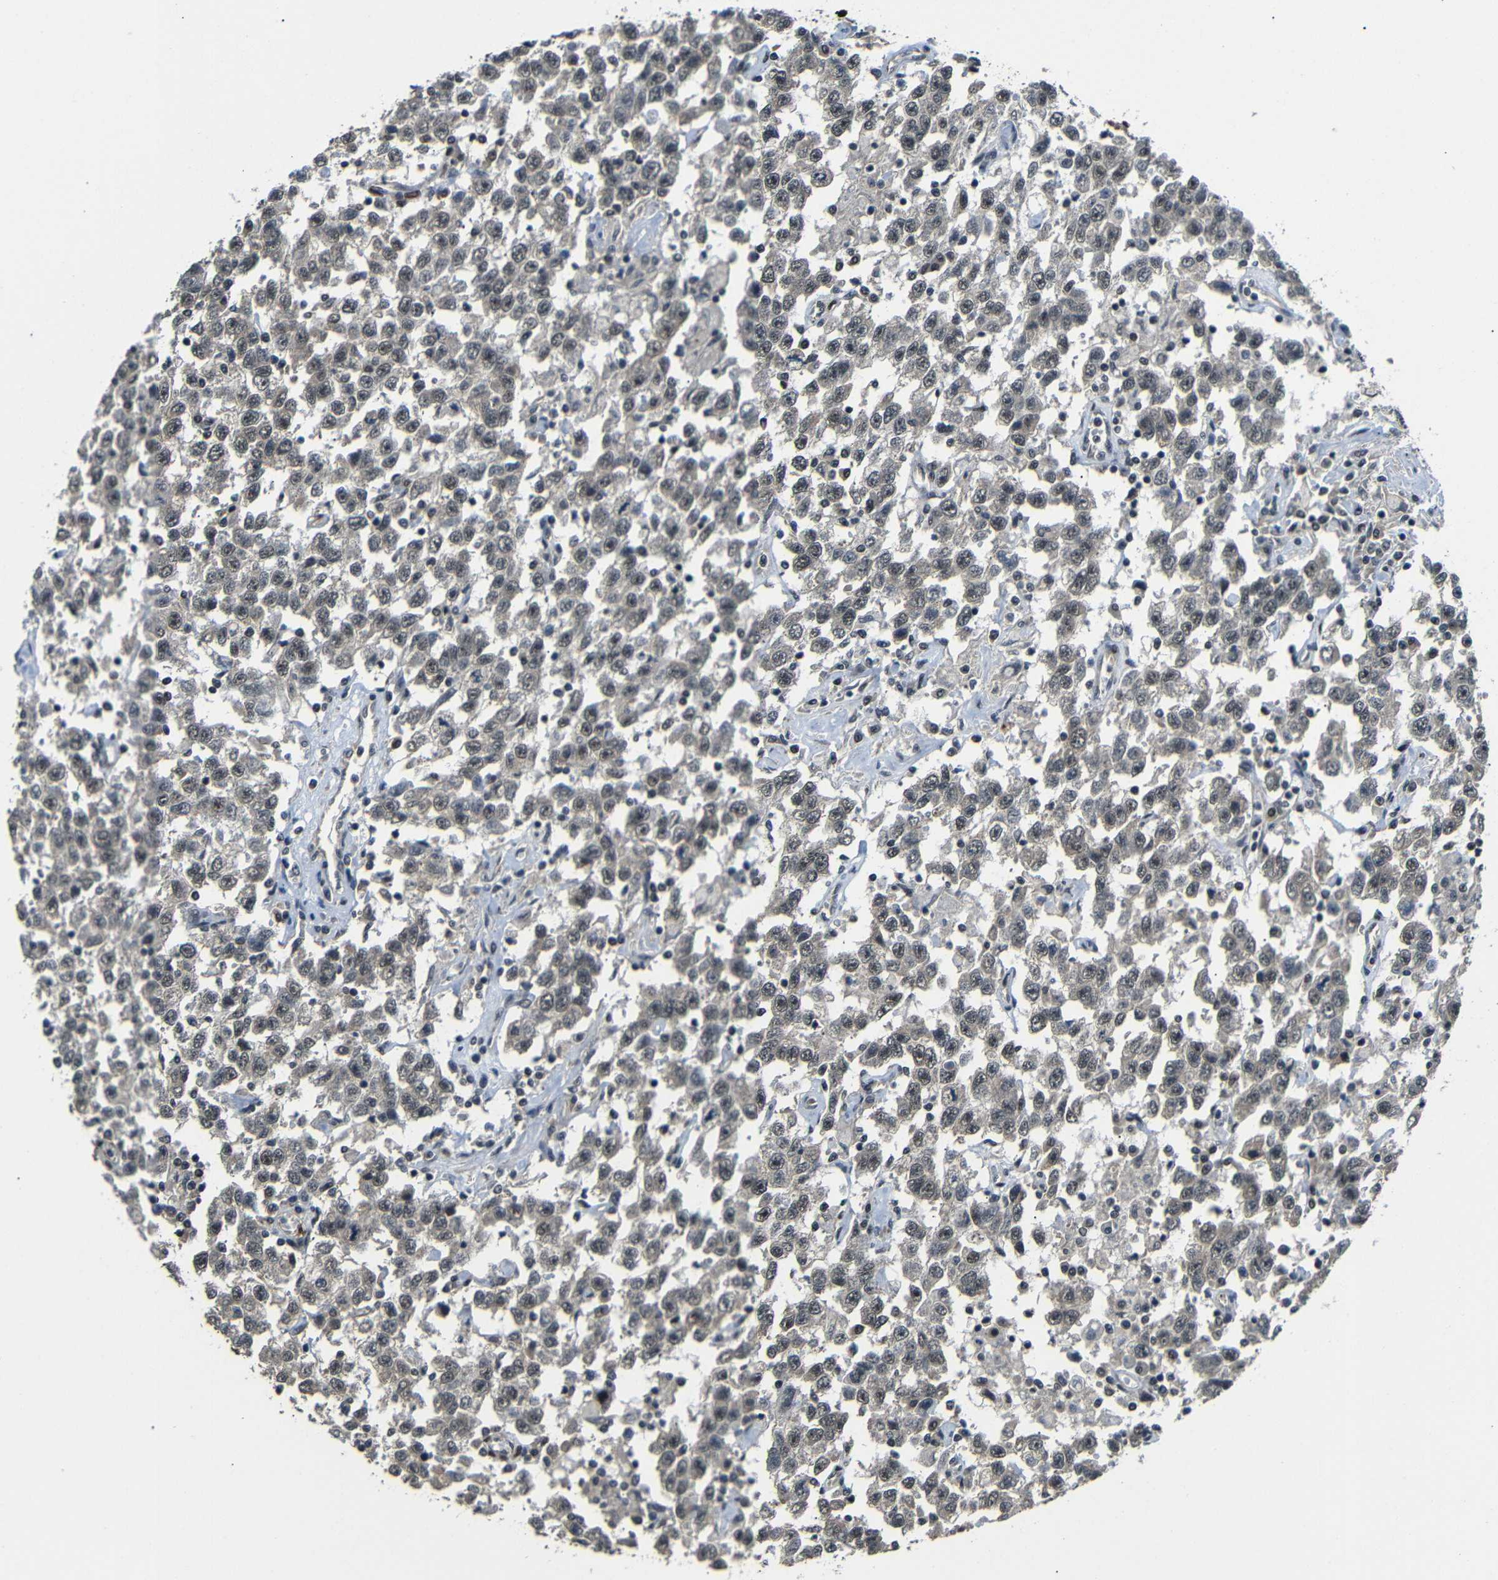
{"staining": {"intensity": "moderate", "quantity": ">75%", "location": "cytoplasmic/membranous,nuclear"}, "tissue": "testis cancer", "cell_type": "Tumor cells", "image_type": "cancer", "snomed": [{"axis": "morphology", "description": "Seminoma, NOS"}, {"axis": "topography", "description": "Testis"}], "caption": "Protein staining of testis cancer tissue shows moderate cytoplasmic/membranous and nuclear positivity in approximately >75% of tumor cells. (brown staining indicates protein expression, while blue staining denotes nuclei).", "gene": "TBX2", "patient": {"sex": "male", "age": 41}}